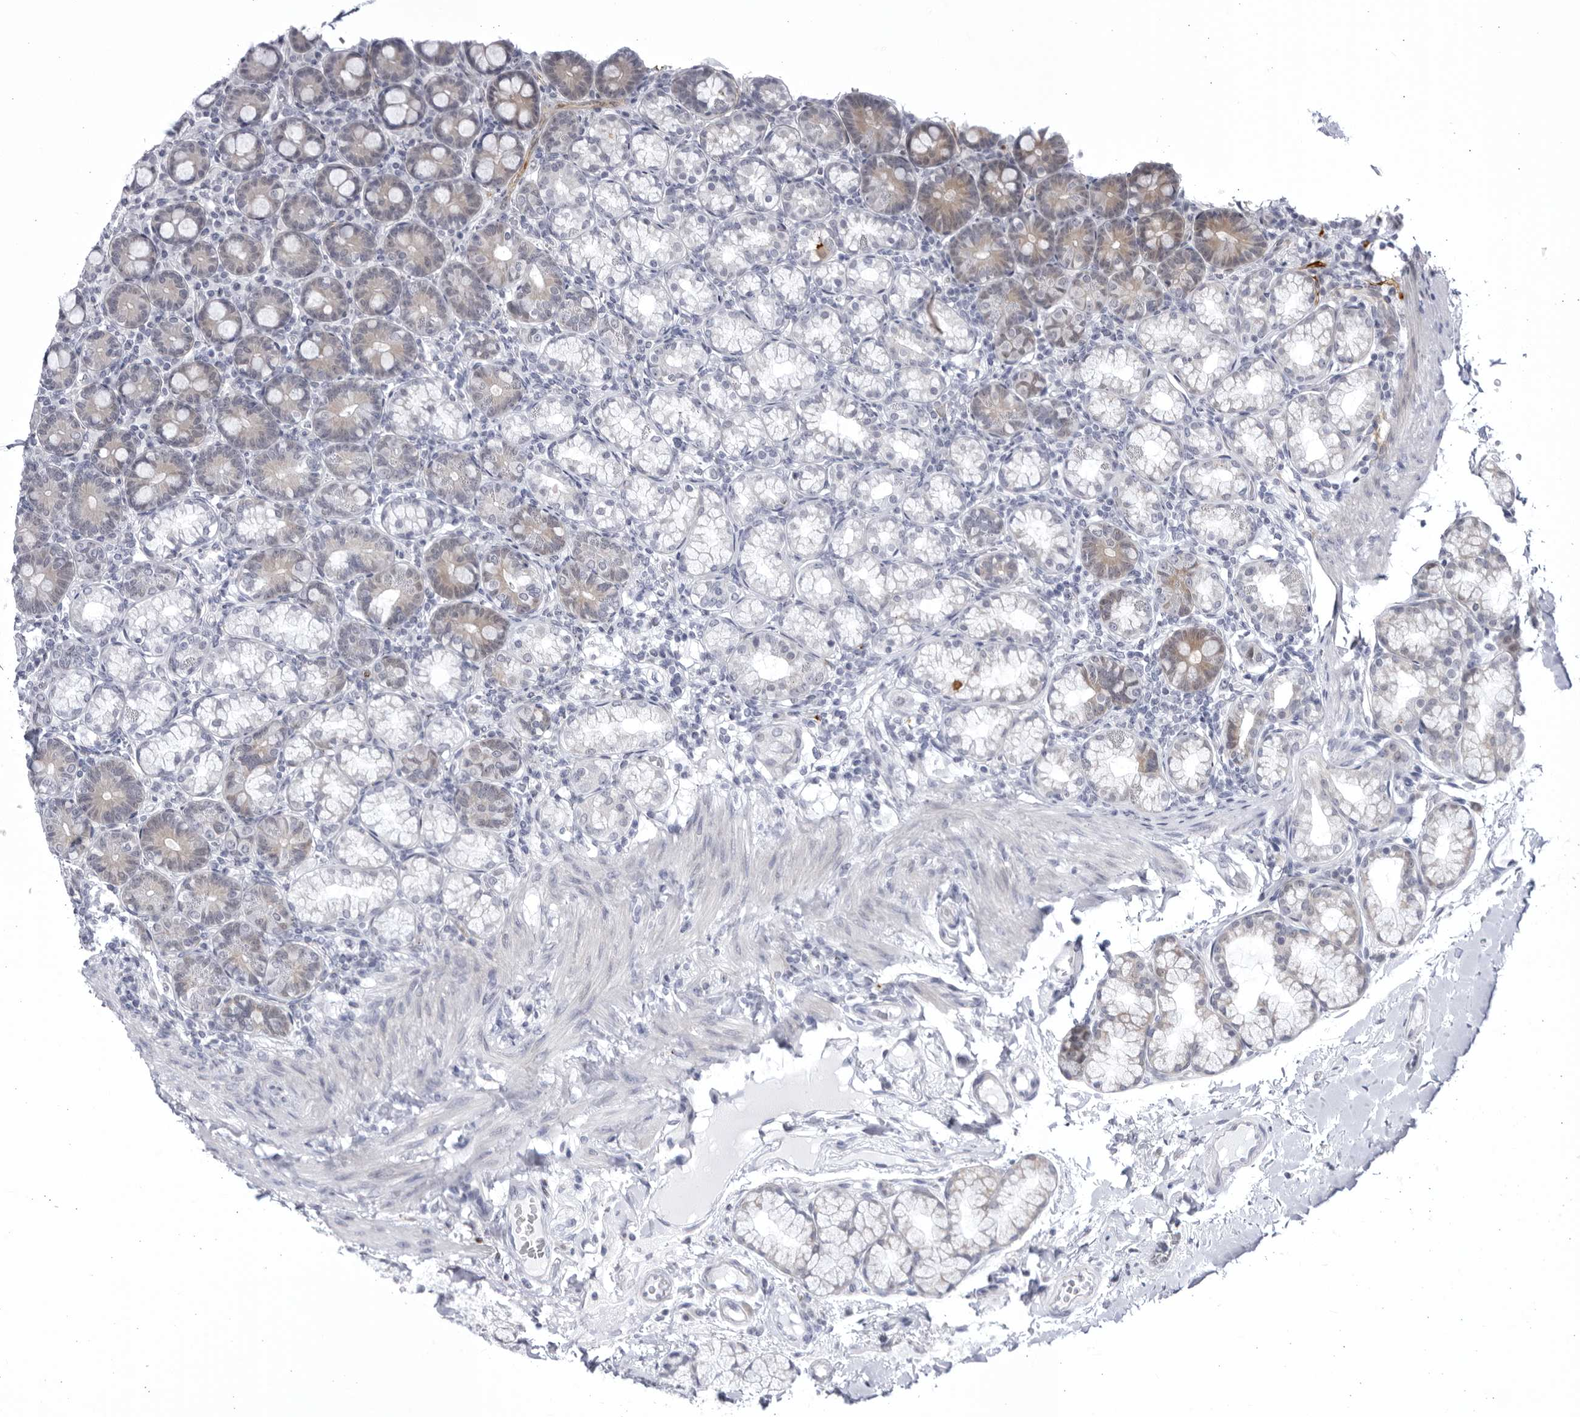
{"staining": {"intensity": "moderate", "quantity": "<25%", "location": "cytoplasmic/membranous"}, "tissue": "duodenum", "cell_type": "Glandular cells", "image_type": "normal", "snomed": [{"axis": "morphology", "description": "Normal tissue, NOS"}, {"axis": "topography", "description": "Duodenum"}], "caption": "An image showing moderate cytoplasmic/membranous positivity in approximately <25% of glandular cells in unremarkable duodenum, as visualized by brown immunohistochemical staining.", "gene": "CCDC181", "patient": {"sex": "male", "age": 50}}